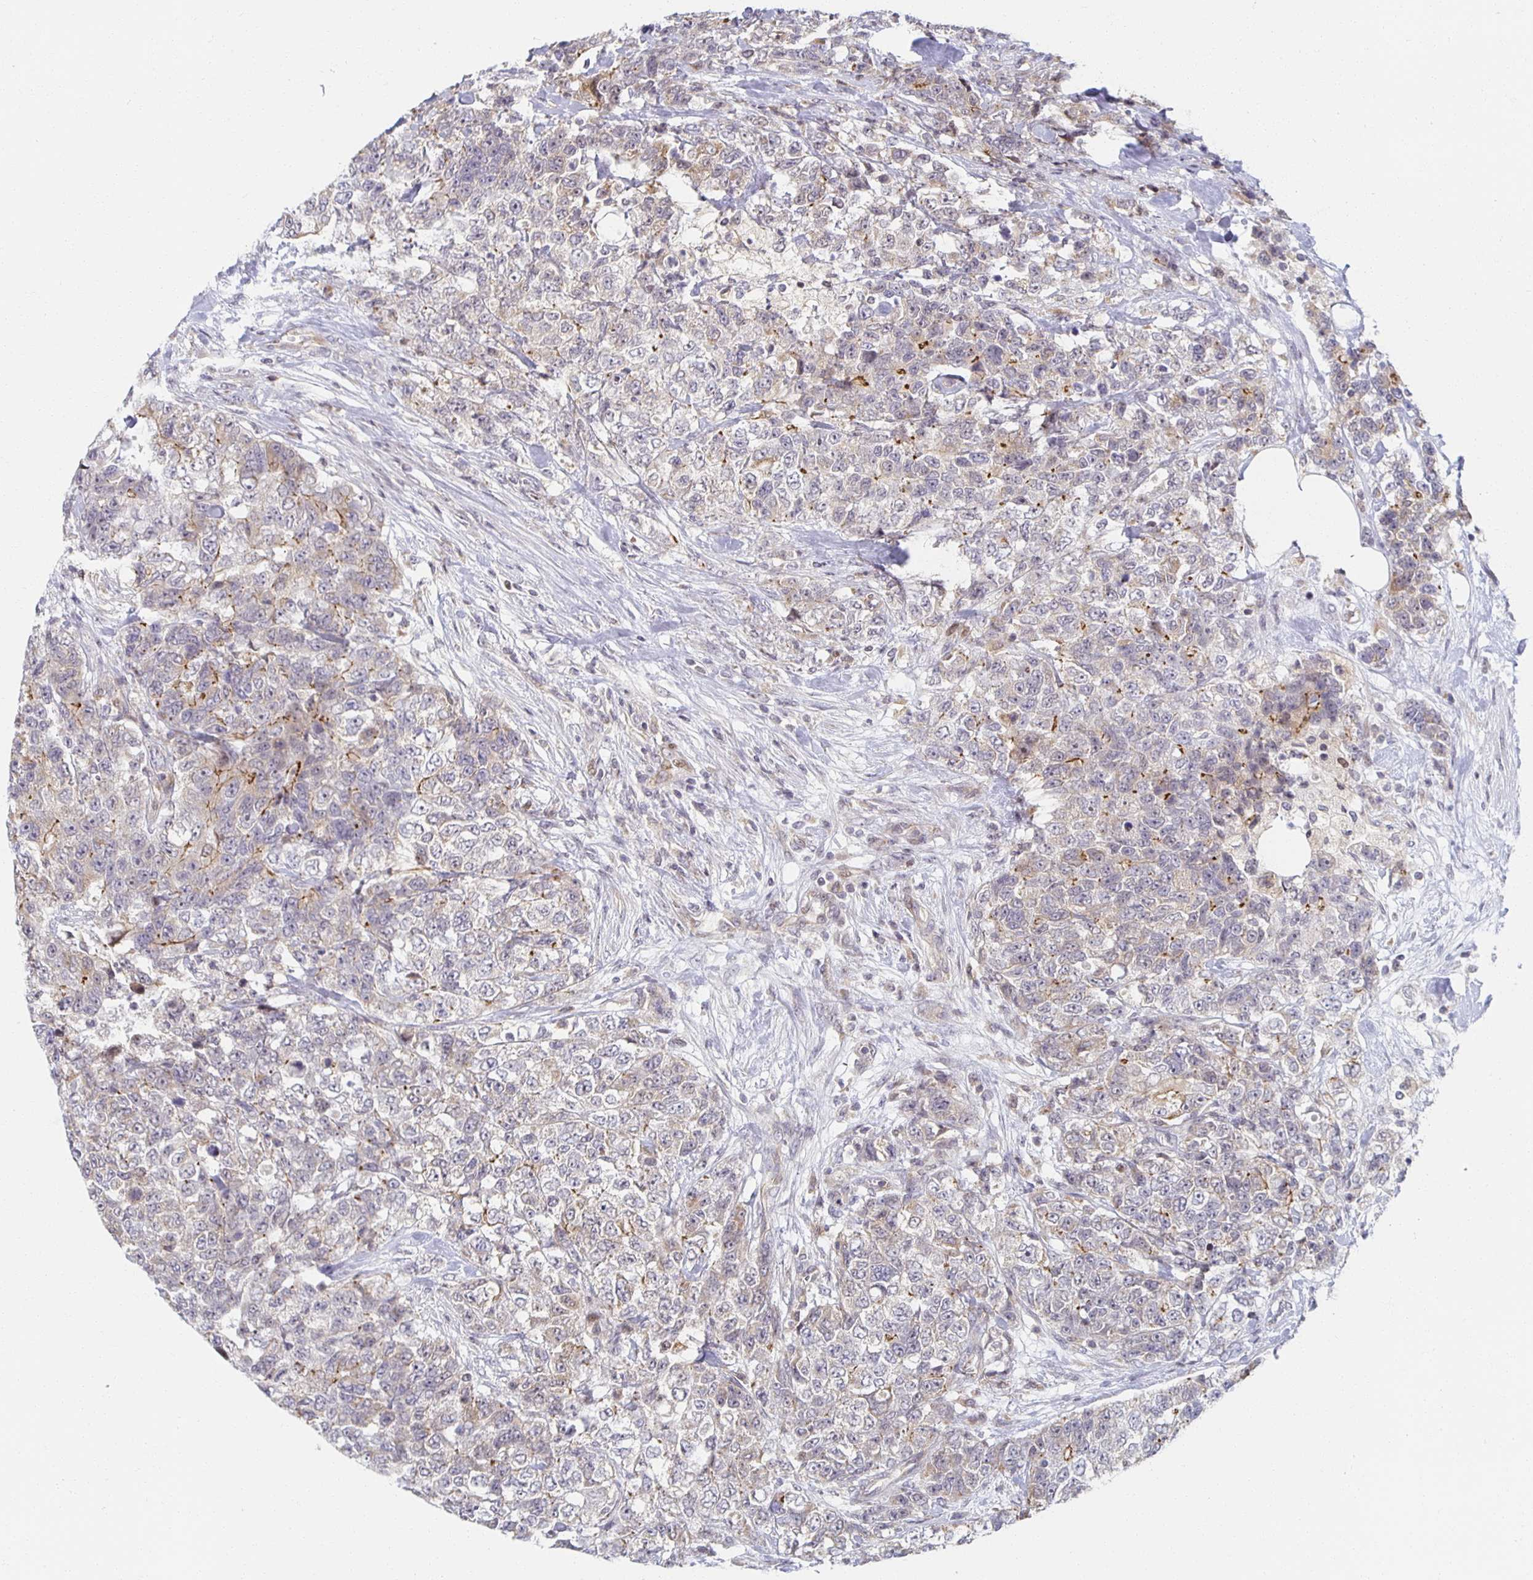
{"staining": {"intensity": "moderate", "quantity": "<25%", "location": "cytoplasmic/membranous"}, "tissue": "urothelial cancer", "cell_type": "Tumor cells", "image_type": "cancer", "snomed": [{"axis": "morphology", "description": "Urothelial carcinoma, High grade"}, {"axis": "topography", "description": "Urinary bladder"}], "caption": "Immunohistochemical staining of human urothelial cancer displays moderate cytoplasmic/membranous protein expression in about <25% of tumor cells.", "gene": "HCFC1R1", "patient": {"sex": "female", "age": 78}}